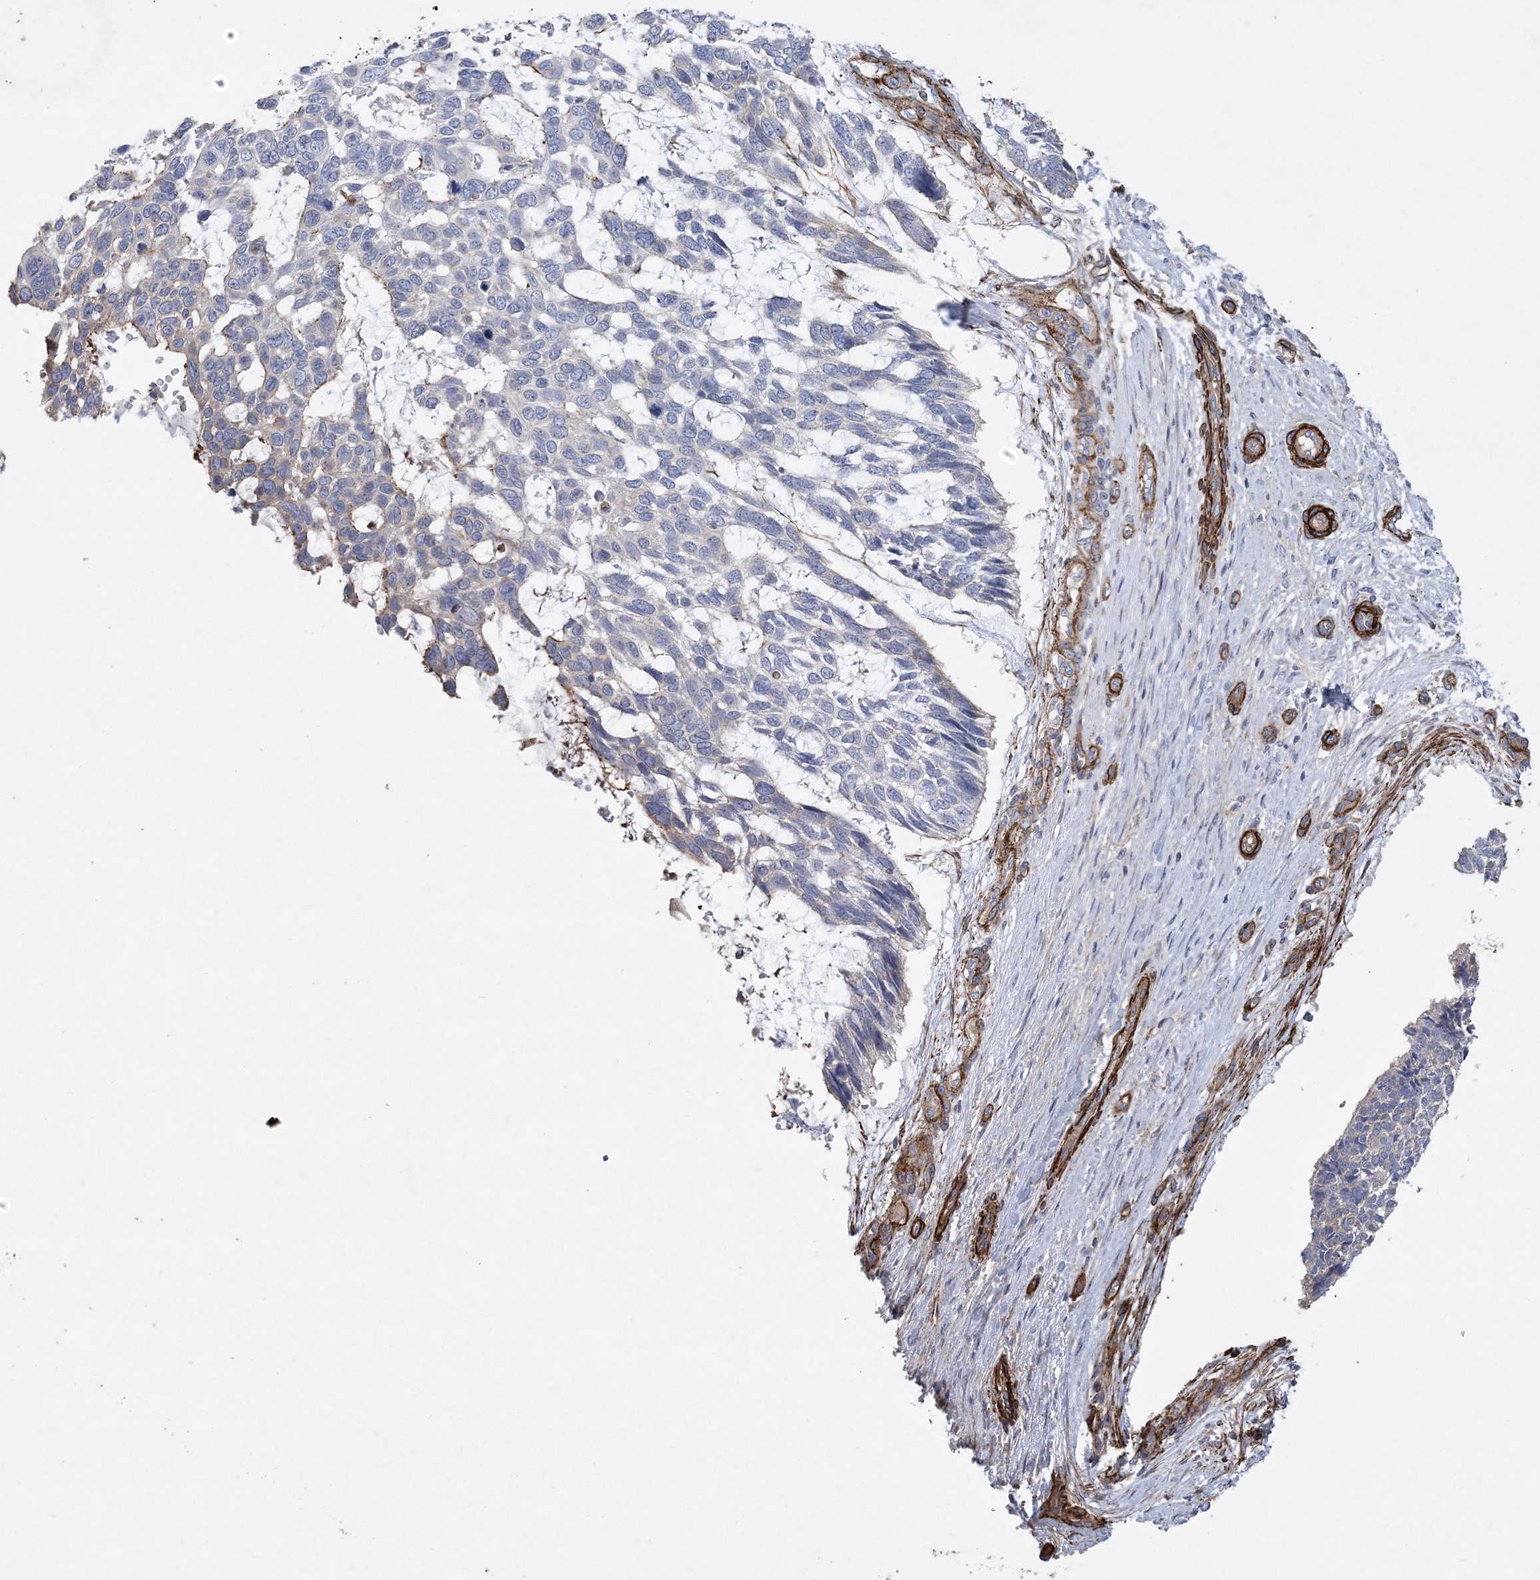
{"staining": {"intensity": "negative", "quantity": "none", "location": "none"}, "tissue": "skin cancer", "cell_type": "Tumor cells", "image_type": "cancer", "snomed": [{"axis": "morphology", "description": "Basal cell carcinoma"}, {"axis": "topography", "description": "Skin"}], "caption": "Immunohistochemistry (IHC) photomicrograph of skin cancer stained for a protein (brown), which exhibits no staining in tumor cells.", "gene": "ARSJ", "patient": {"sex": "male", "age": 88}}